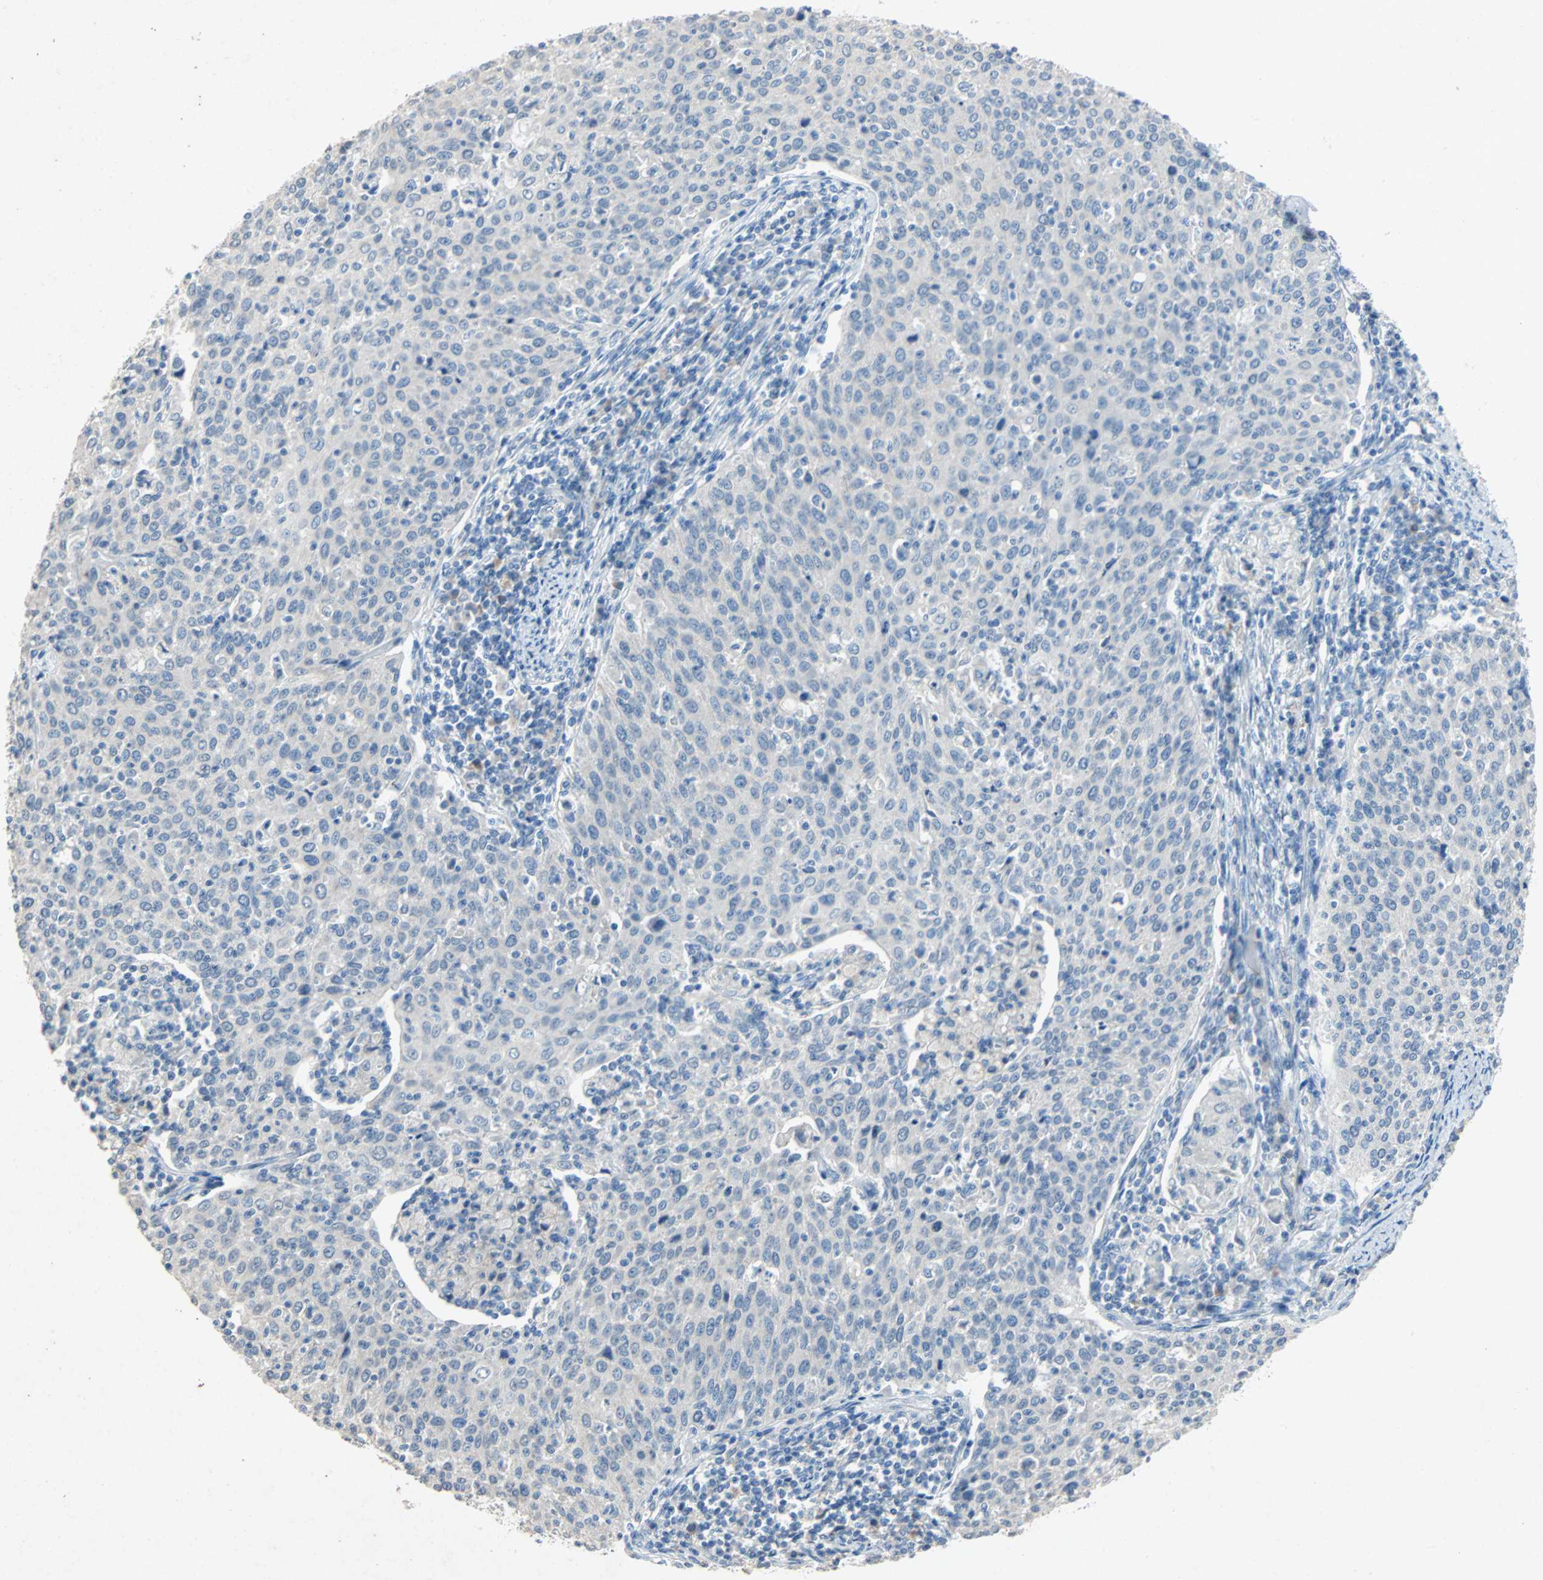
{"staining": {"intensity": "negative", "quantity": "none", "location": "none"}, "tissue": "cervical cancer", "cell_type": "Tumor cells", "image_type": "cancer", "snomed": [{"axis": "morphology", "description": "Squamous cell carcinoma, NOS"}, {"axis": "topography", "description": "Cervix"}], "caption": "Tumor cells are negative for brown protein staining in cervical cancer. (DAB (3,3'-diaminobenzidine) IHC visualized using brightfield microscopy, high magnification).", "gene": "PCDHB2", "patient": {"sex": "female", "age": 38}}